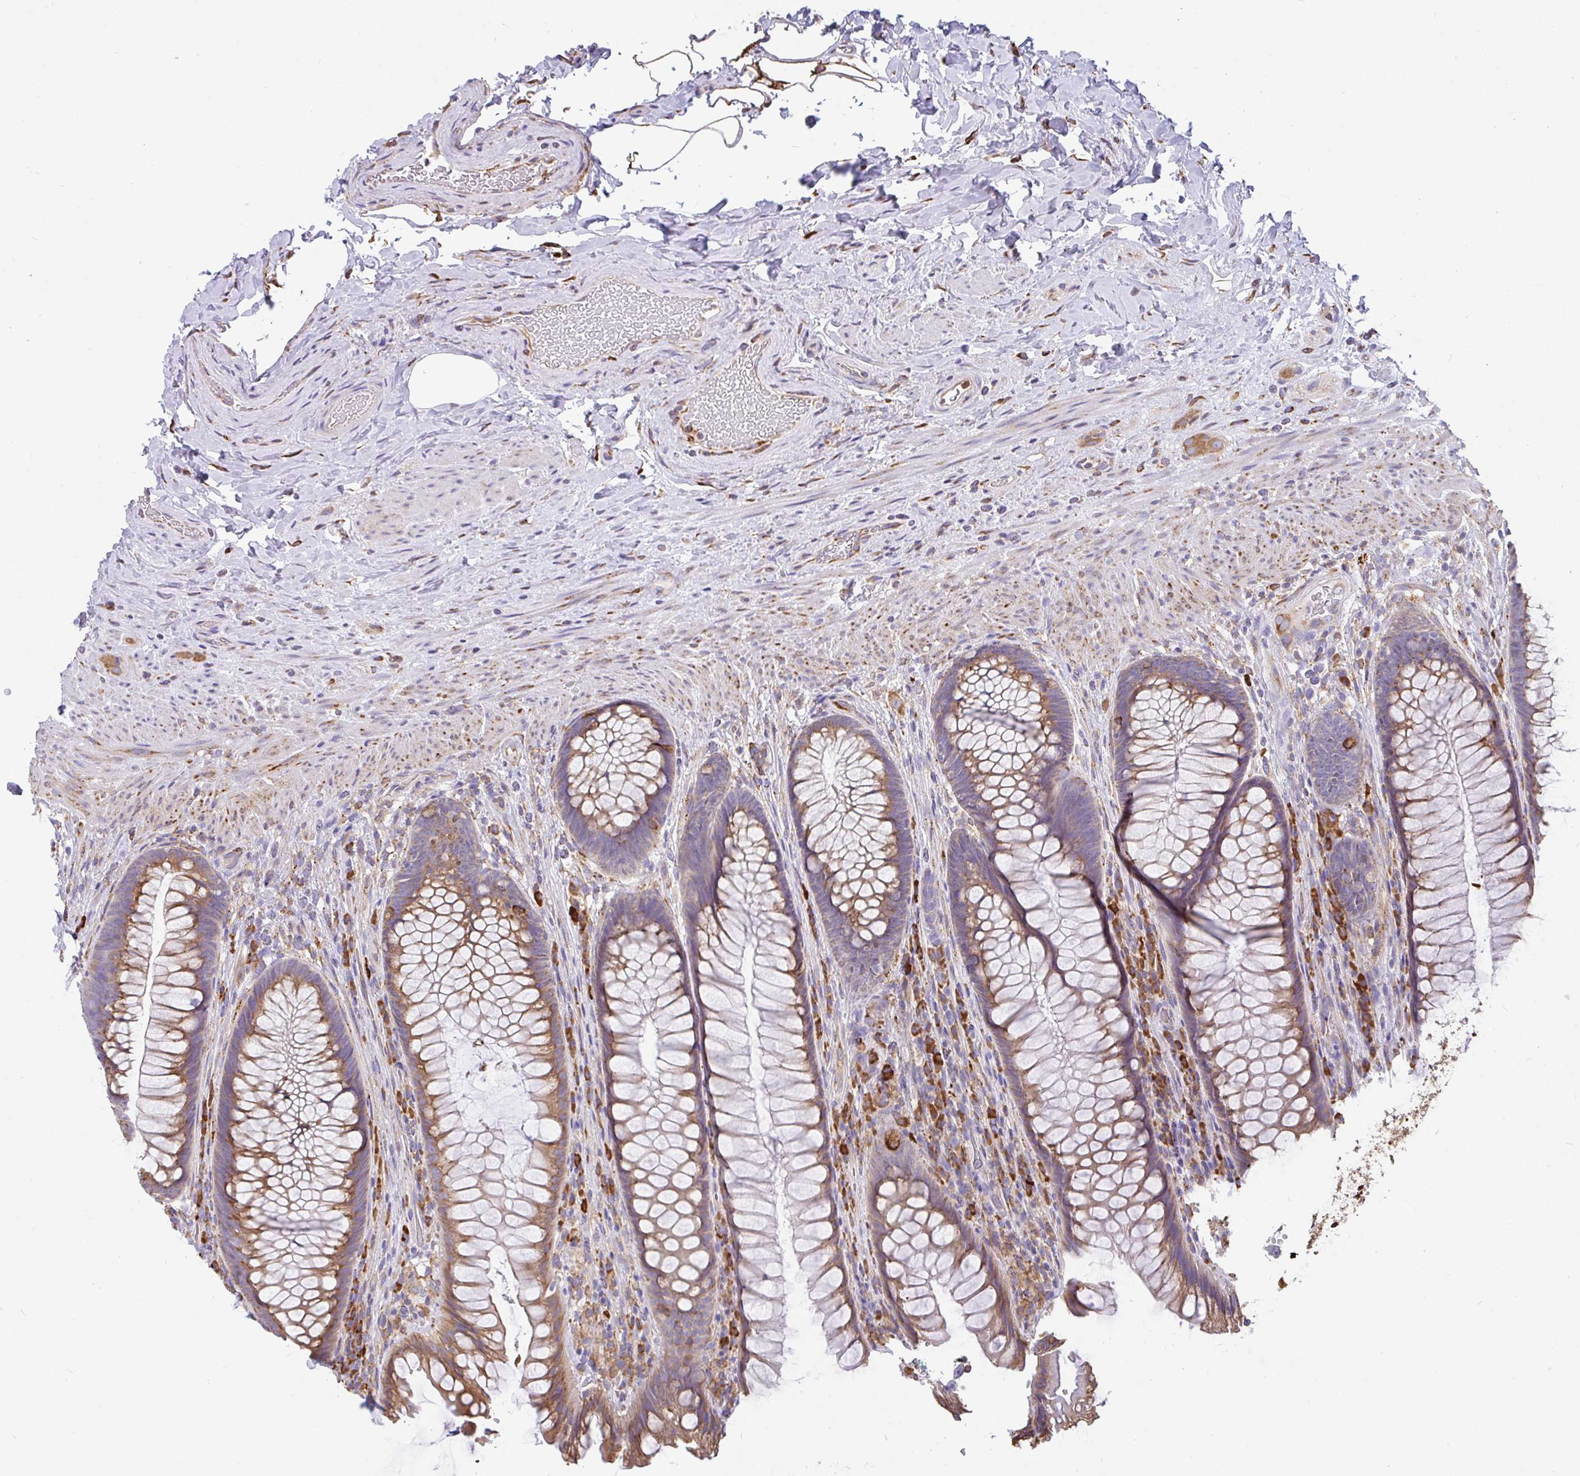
{"staining": {"intensity": "moderate", "quantity": ">75%", "location": "cytoplasmic/membranous"}, "tissue": "rectum", "cell_type": "Glandular cells", "image_type": "normal", "snomed": [{"axis": "morphology", "description": "Normal tissue, NOS"}, {"axis": "topography", "description": "Rectum"}], "caption": "Protein staining exhibits moderate cytoplasmic/membranous positivity in about >75% of glandular cells in benign rectum. The protein of interest is shown in brown color, while the nuclei are stained blue.", "gene": "EML5", "patient": {"sex": "male", "age": 53}}